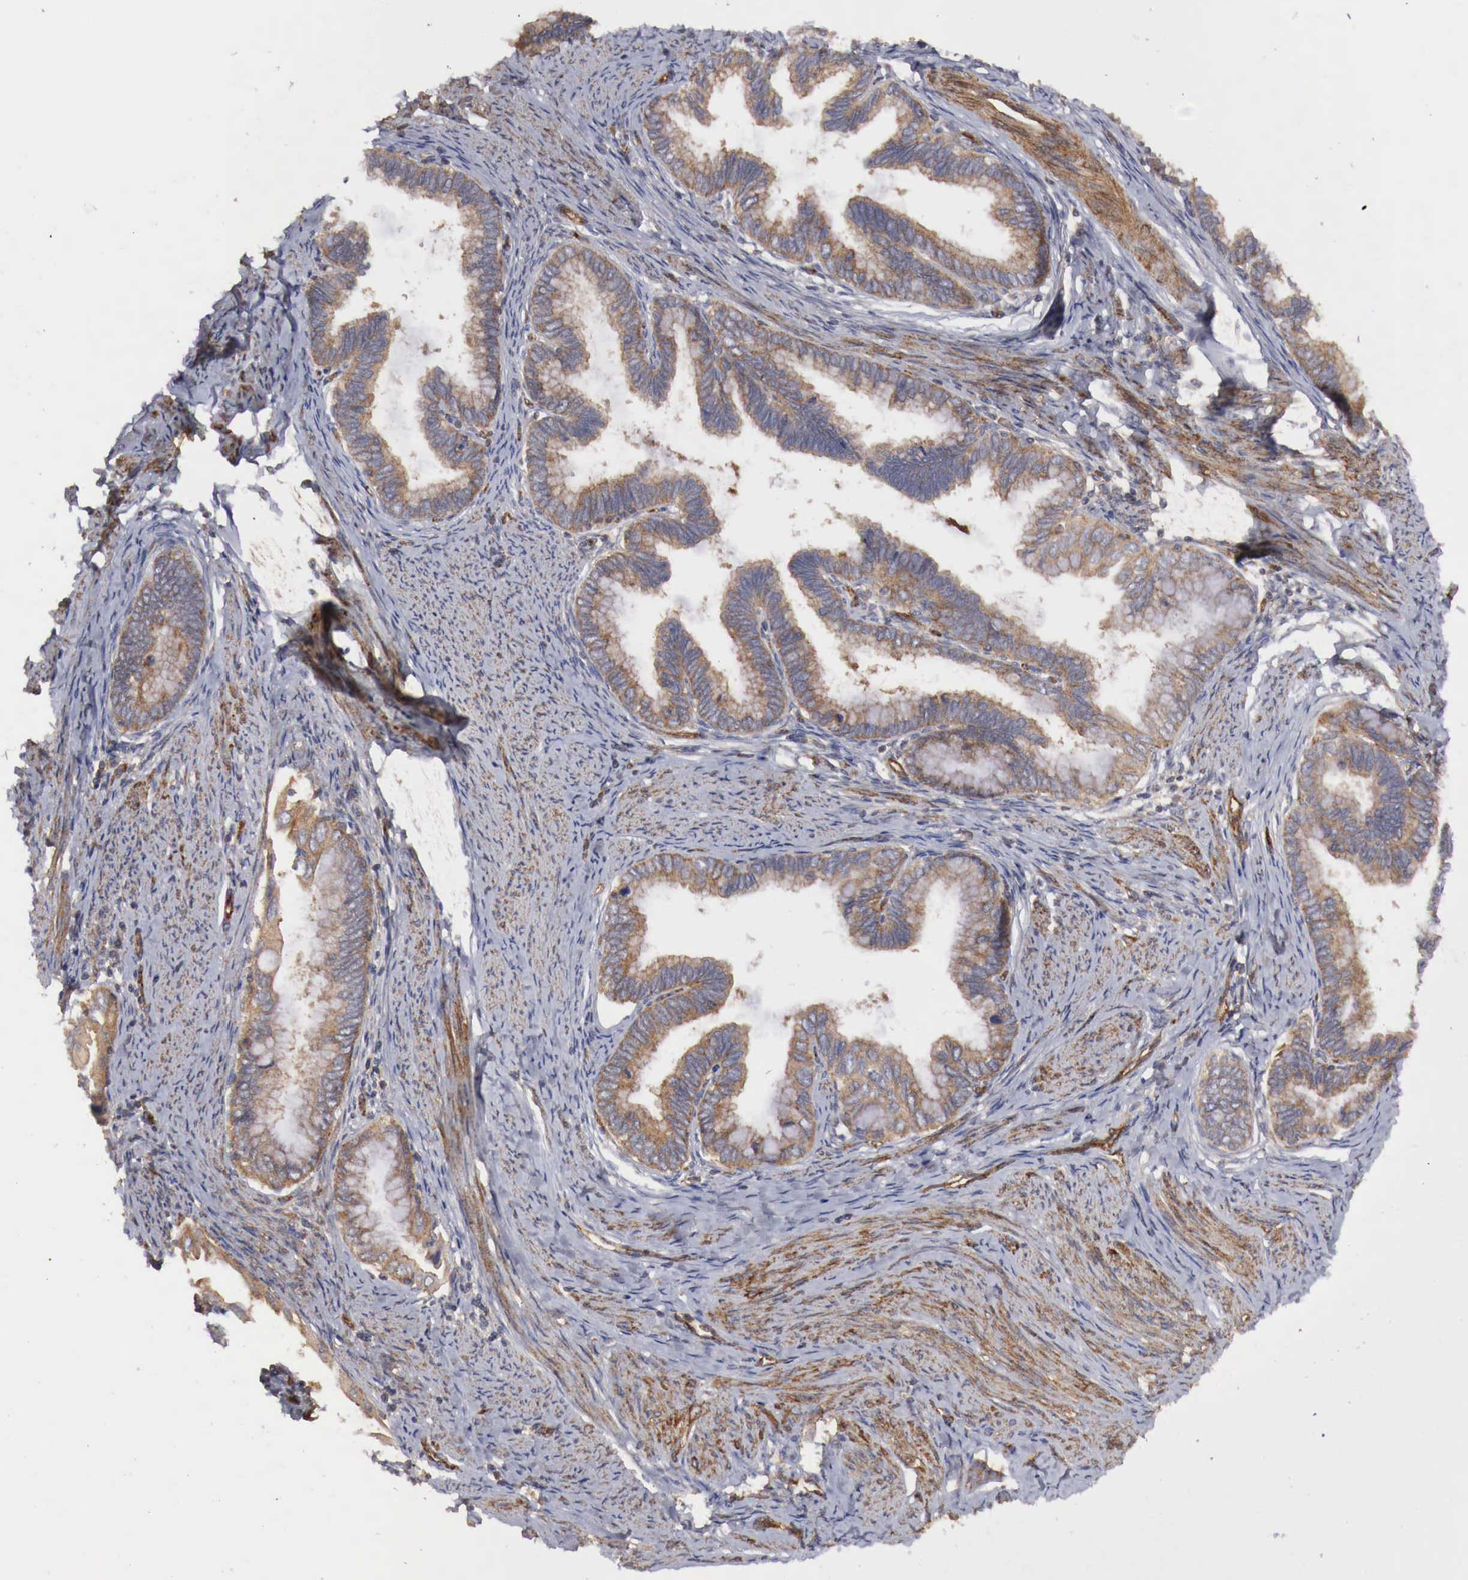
{"staining": {"intensity": "weak", "quantity": ">75%", "location": "cytoplasmic/membranous"}, "tissue": "cervical cancer", "cell_type": "Tumor cells", "image_type": "cancer", "snomed": [{"axis": "morphology", "description": "Adenocarcinoma, NOS"}, {"axis": "topography", "description": "Cervix"}], "caption": "Human cervical cancer stained with a protein marker demonstrates weak staining in tumor cells.", "gene": "ARMCX4", "patient": {"sex": "female", "age": 49}}